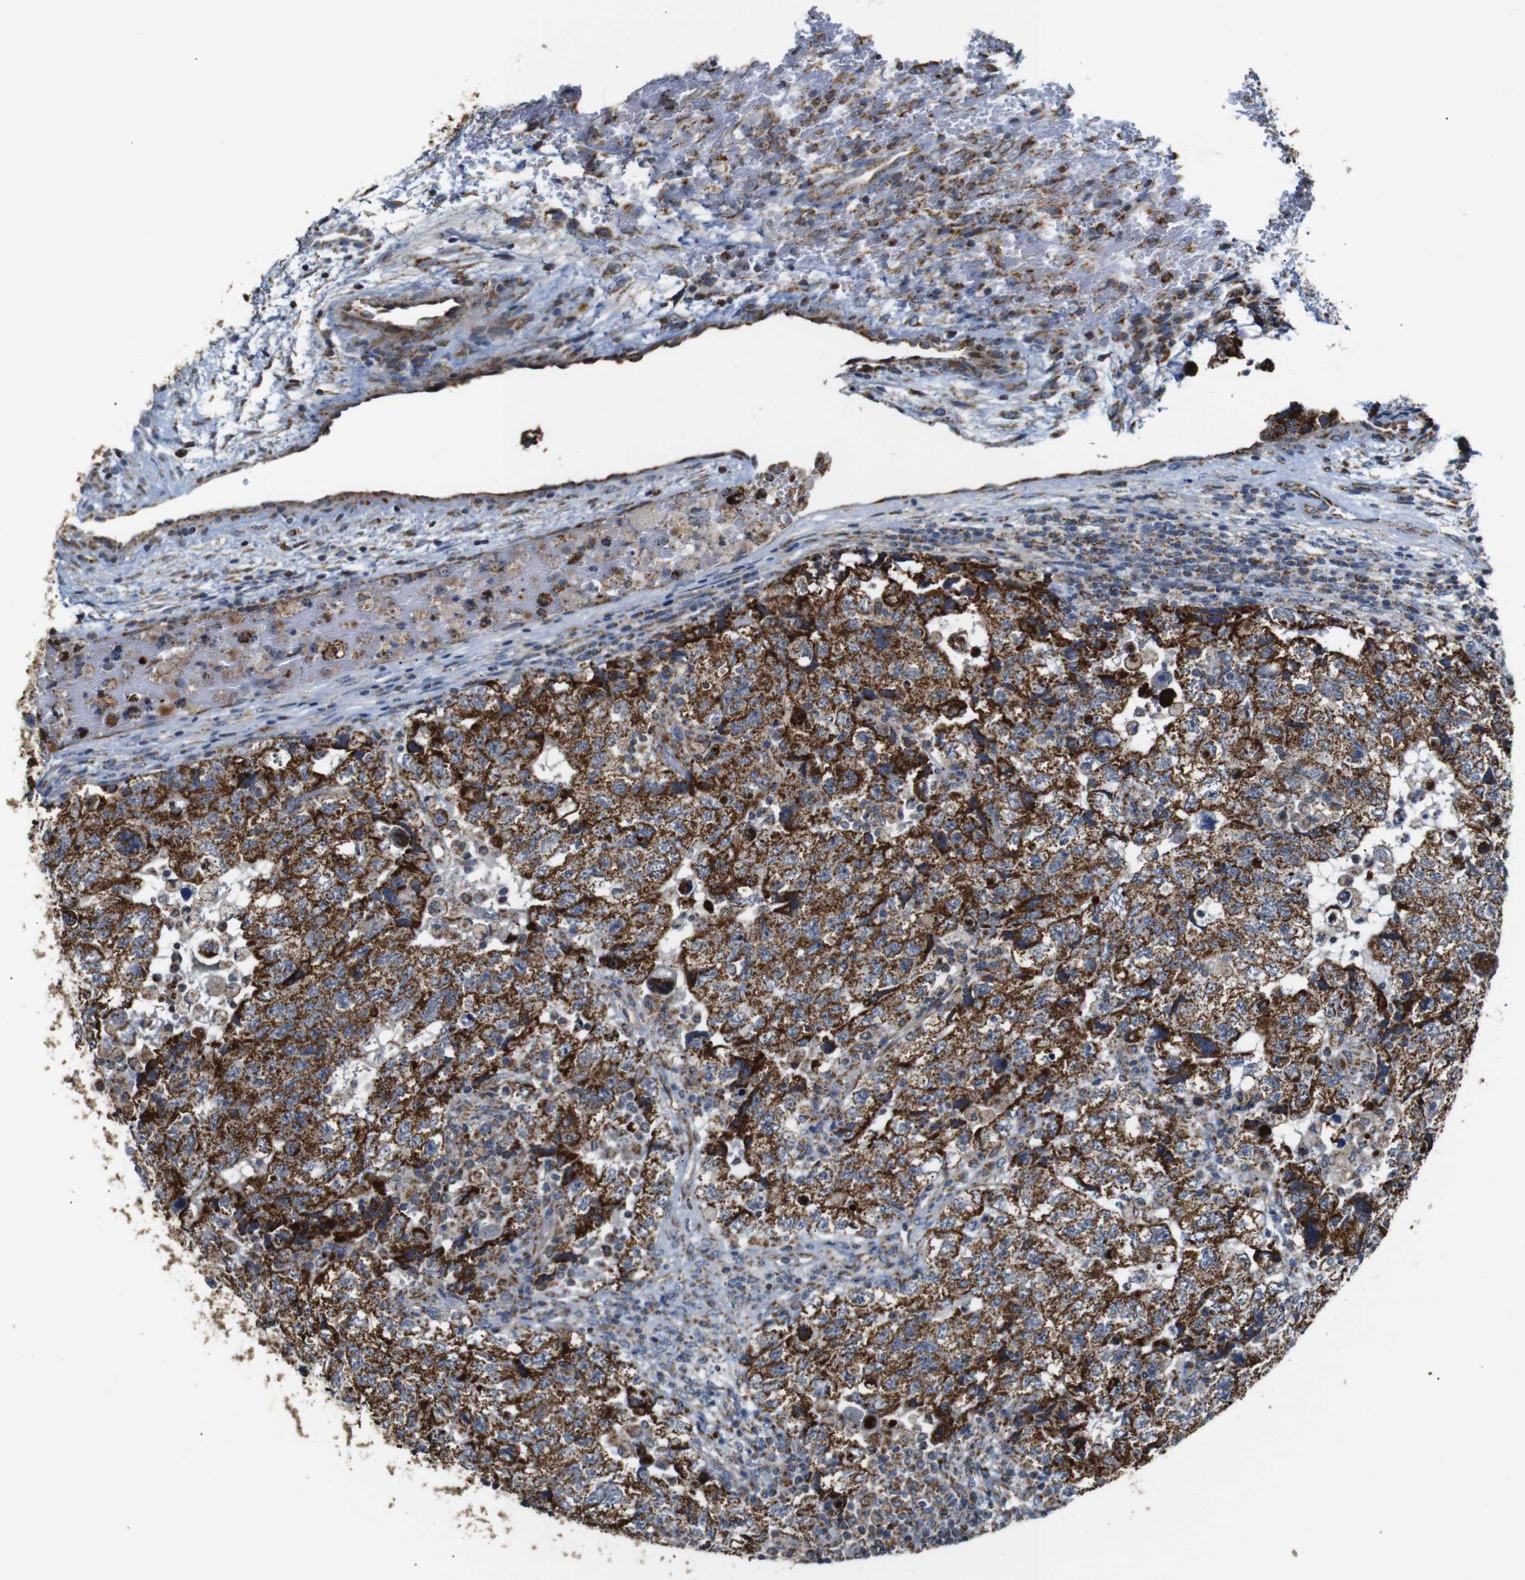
{"staining": {"intensity": "strong", "quantity": ">75%", "location": "cytoplasmic/membranous"}, "tissue": "testis cancer", "cell_type": "Tumor cells", "image_type": "cancer", "snomed": [{"axis": "morphology", "description": "Carcinoma, Embryonal, NOS"}, {"axis": "topography", "description": "Testis"}], "caption": "Protein positivity by immunohistochemistry exhibits strong cytoplasmic/membranous staining in approximately >75% of tumor cells in testis cancer (embryonal carcinoma). (brown staining indicates protein expression, while blue staining denotes nuclei).", "gene": "NR3C2", "patient": {"sex": "male", "age": 36}}